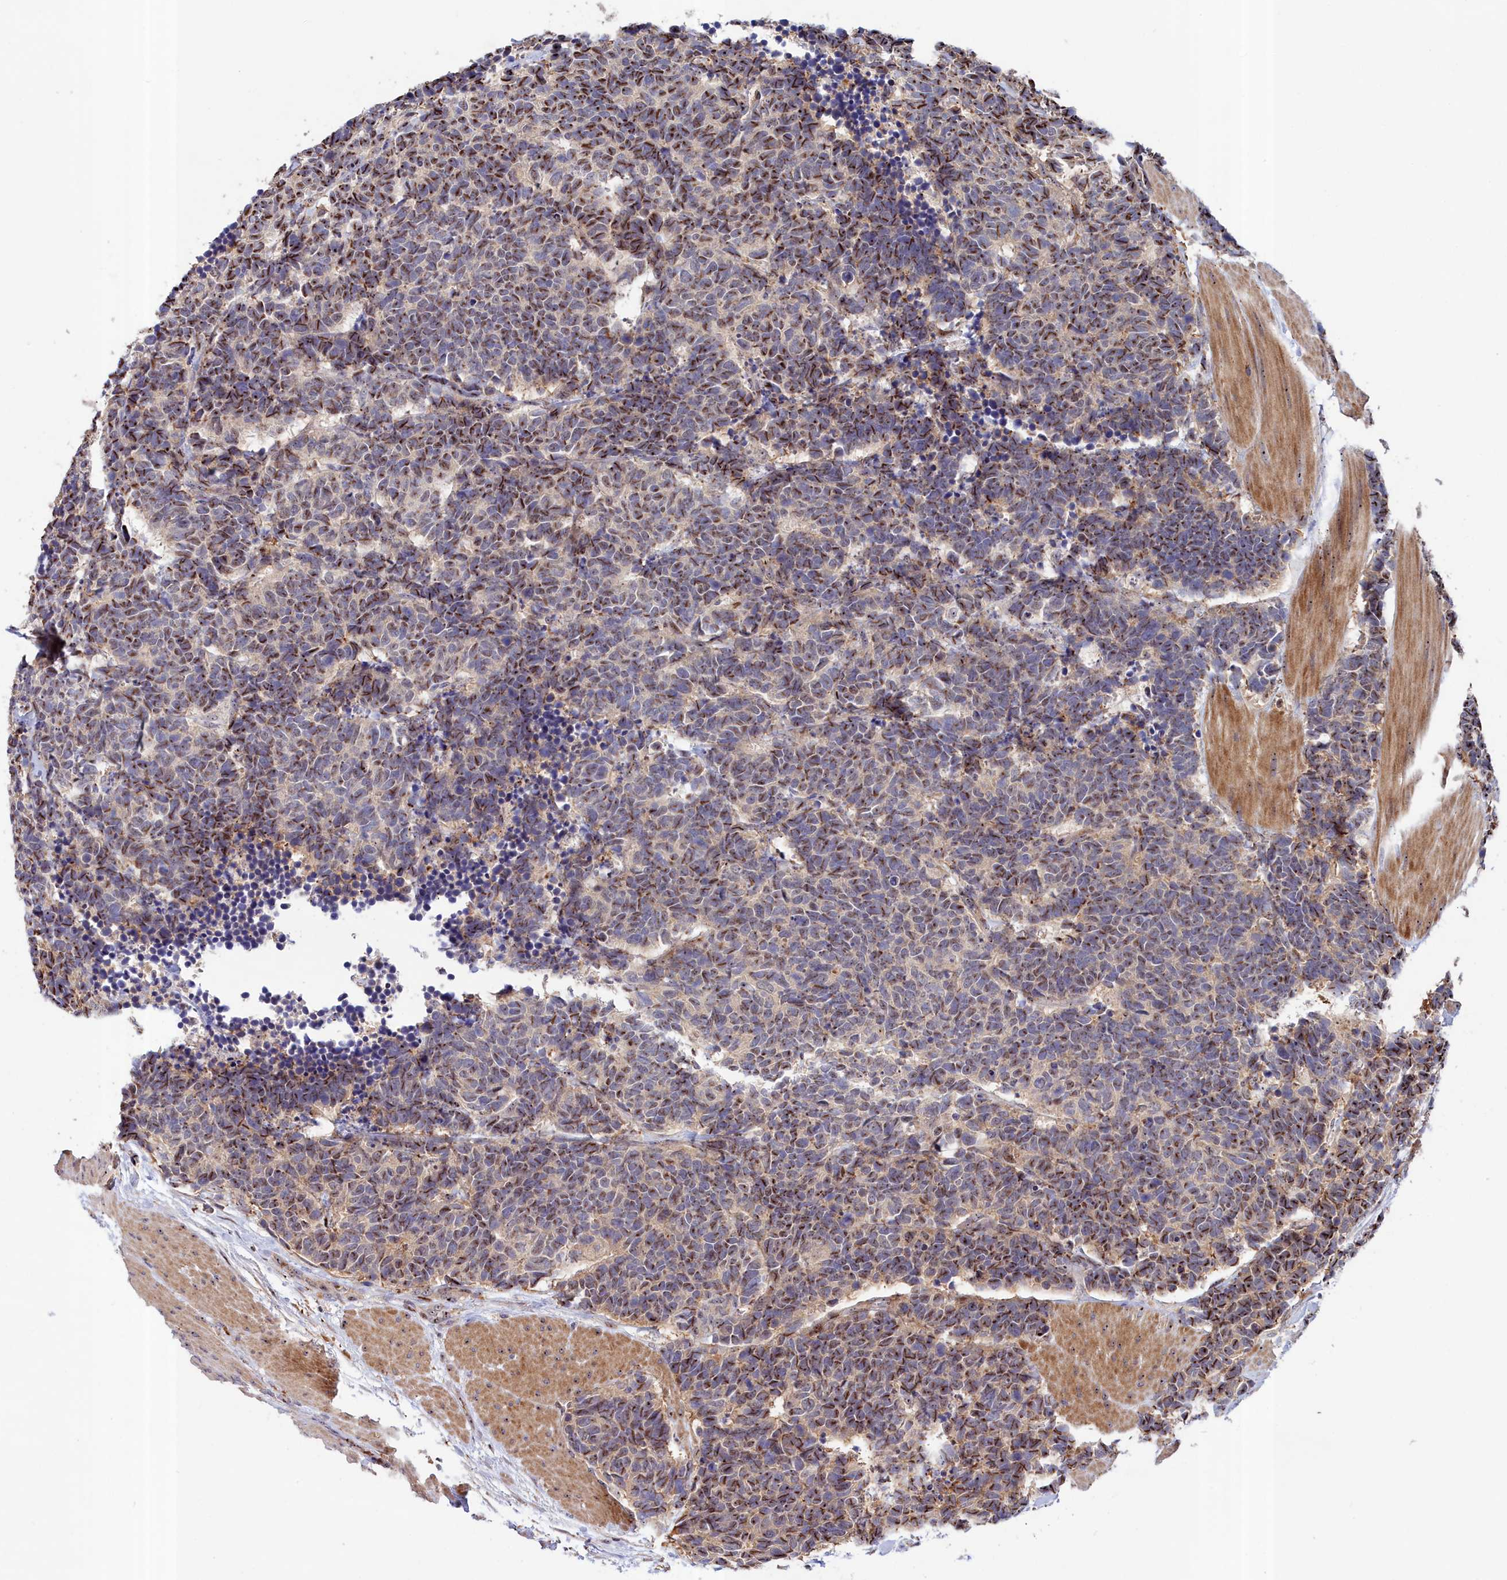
{"staining": {"intensity": "moderate", "quantity": ">75%", "location": "cytoplasmic/membranous"}, "tissue": "carcinoid", "cell_type": "Tumor cells", "image_type": "cancer", "snomed": [{"axis": "morphology", "description": "Carcinoma, NOS"}, {"axis": "morphology", "description": "Carcinoid, malignant, NOS"}, {"axis": "topography", "description": "Urinary bladder"}], "caption": "High-power microscopy captured an immunohistochemistry histopathology image of carcinoid, revealing moderate cytoplasmic/membranous positivity in about >75% of tumor cells.", "gene": "NEURL4", "patient": {"sex": "male", "age": 57}}